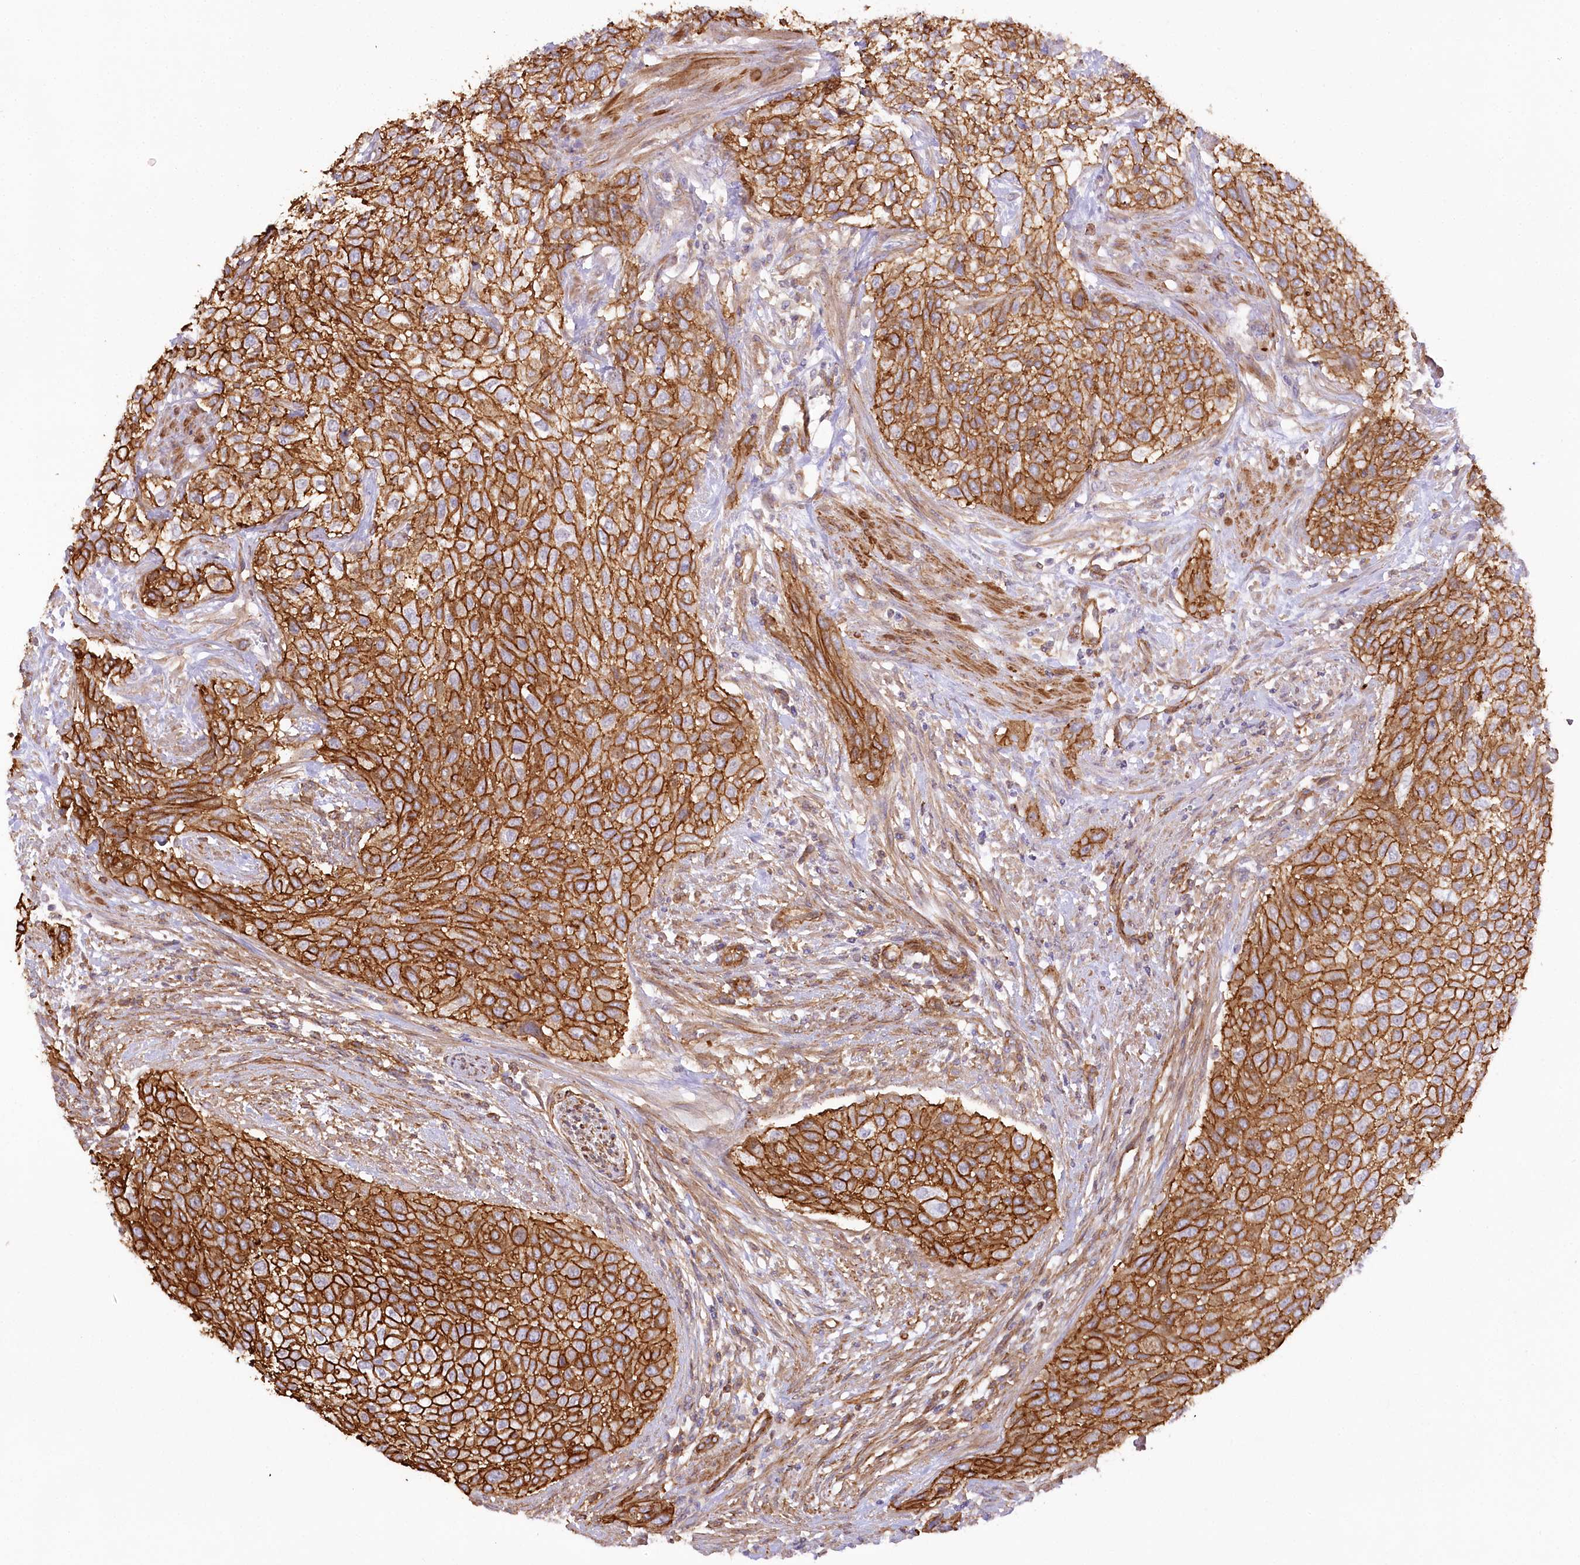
{"staining": {"intensity": "strong", "quantity": ">75%", "location": "cytoplasmic/membranous"}, "tissue": "urothelial cancer", "cell_type": "Tumor cells", "image_type": "cancer", "snomed": [{"axis": "morphology", "description": "Urothelial carcinoma, High grade"}, {"axis": "topography", "description": "Urinary bladder"}], "caption": "There is high levels of strong cytoplasmic/membranous expression in tumor cells of urothelial carcinoma (high-grade), as demonstrated by immunohistochemical staining (brown color).", "gene": "SYNPO2", "patient": {"sex": "male", "age": 35}}